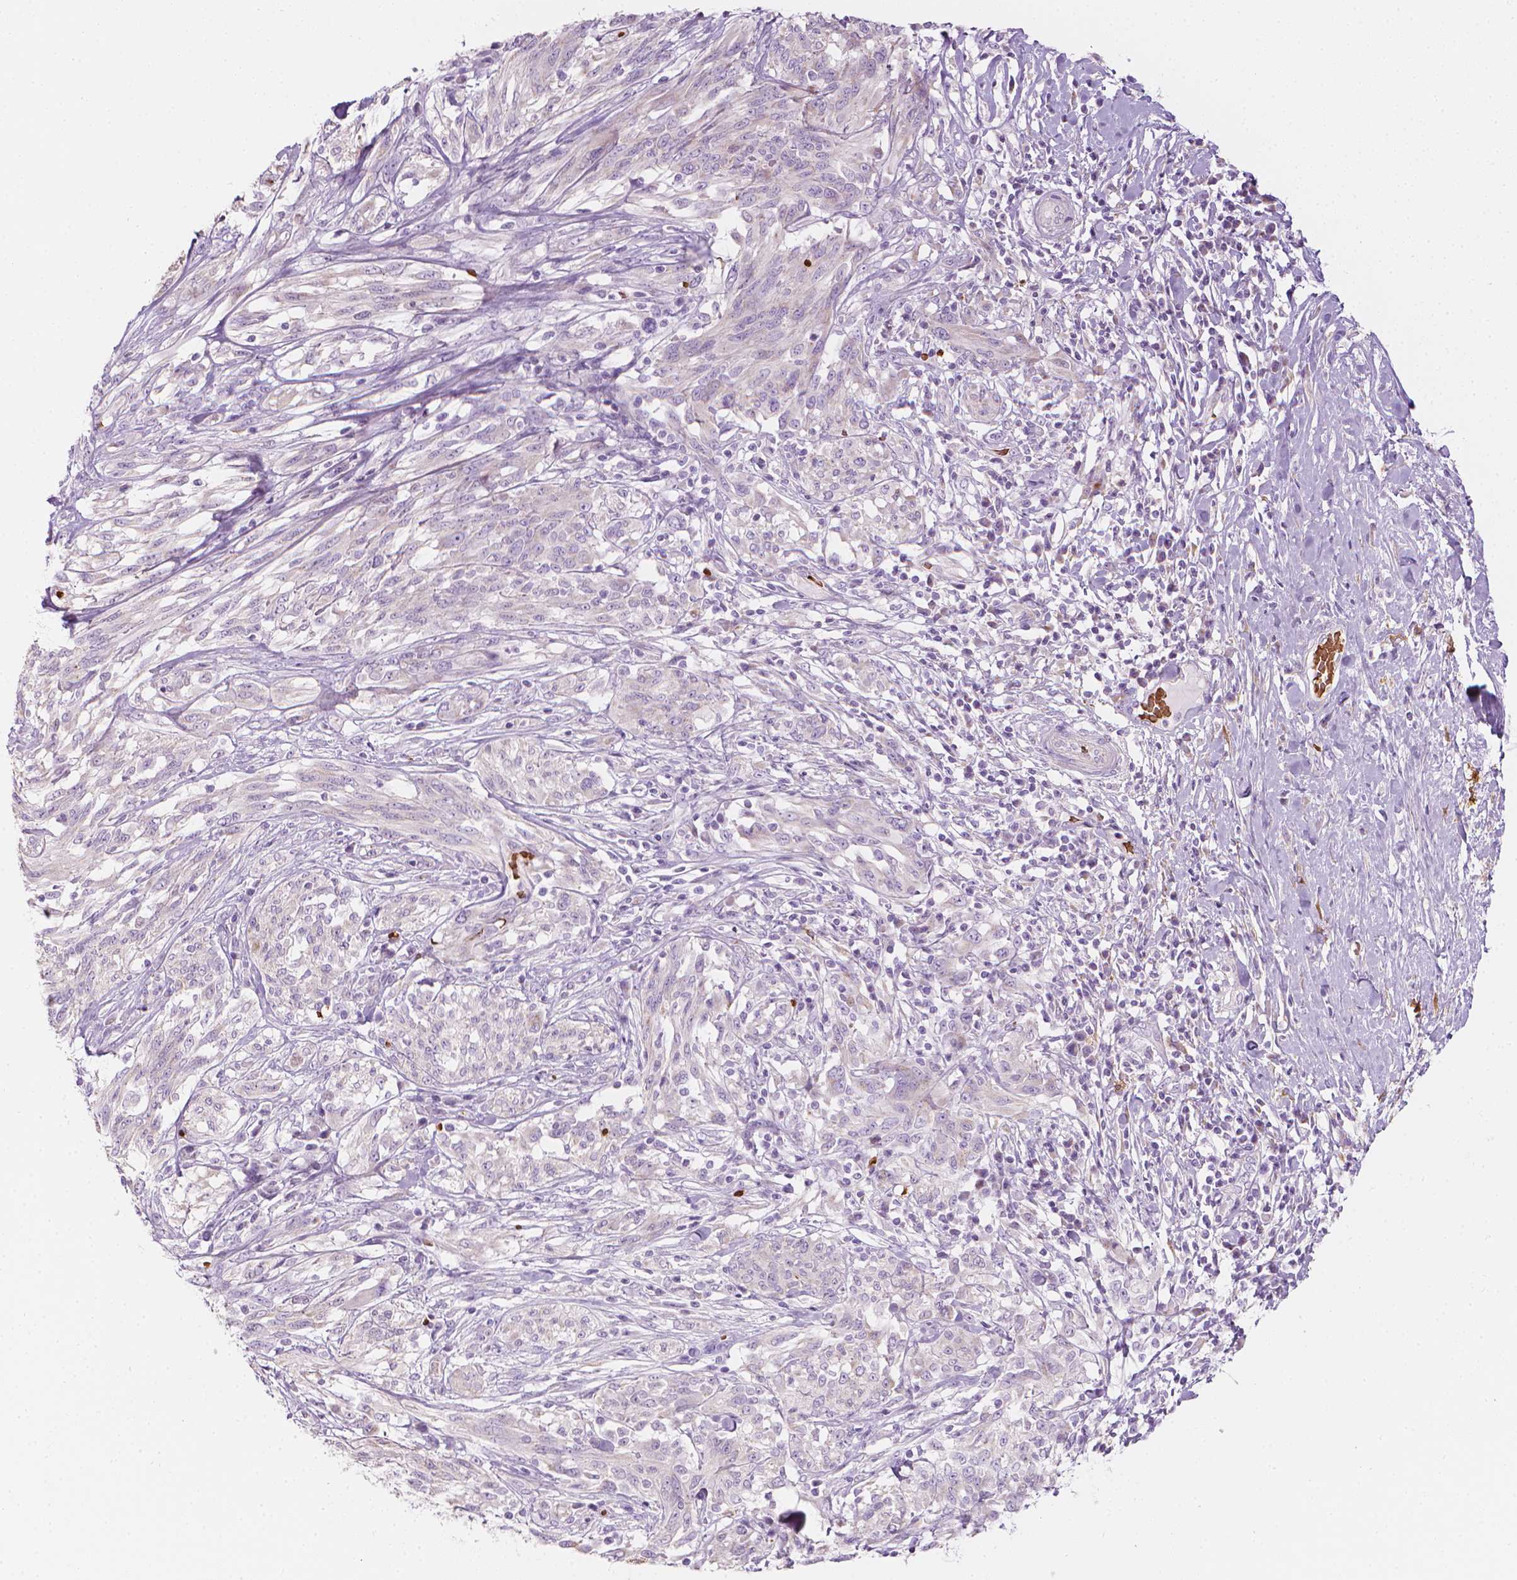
{"staining": {"intensity": "negative", "quantity": "none", "location": "none"}, "tissue": "melanoma", "cell_type": "Tumor cells", "image_type": "cancer", "snomed": [{"axis": "morphology", "description": "Malignant melanoma, NOS"}, {"axis": "topography", "description": "Skin"}], "caption": "This is an immunohistochemistry micrograph of melanoma. There is no staining in tumor cells.", "gene": "CES1", "patient": {"sex": "female", "age": 91}}